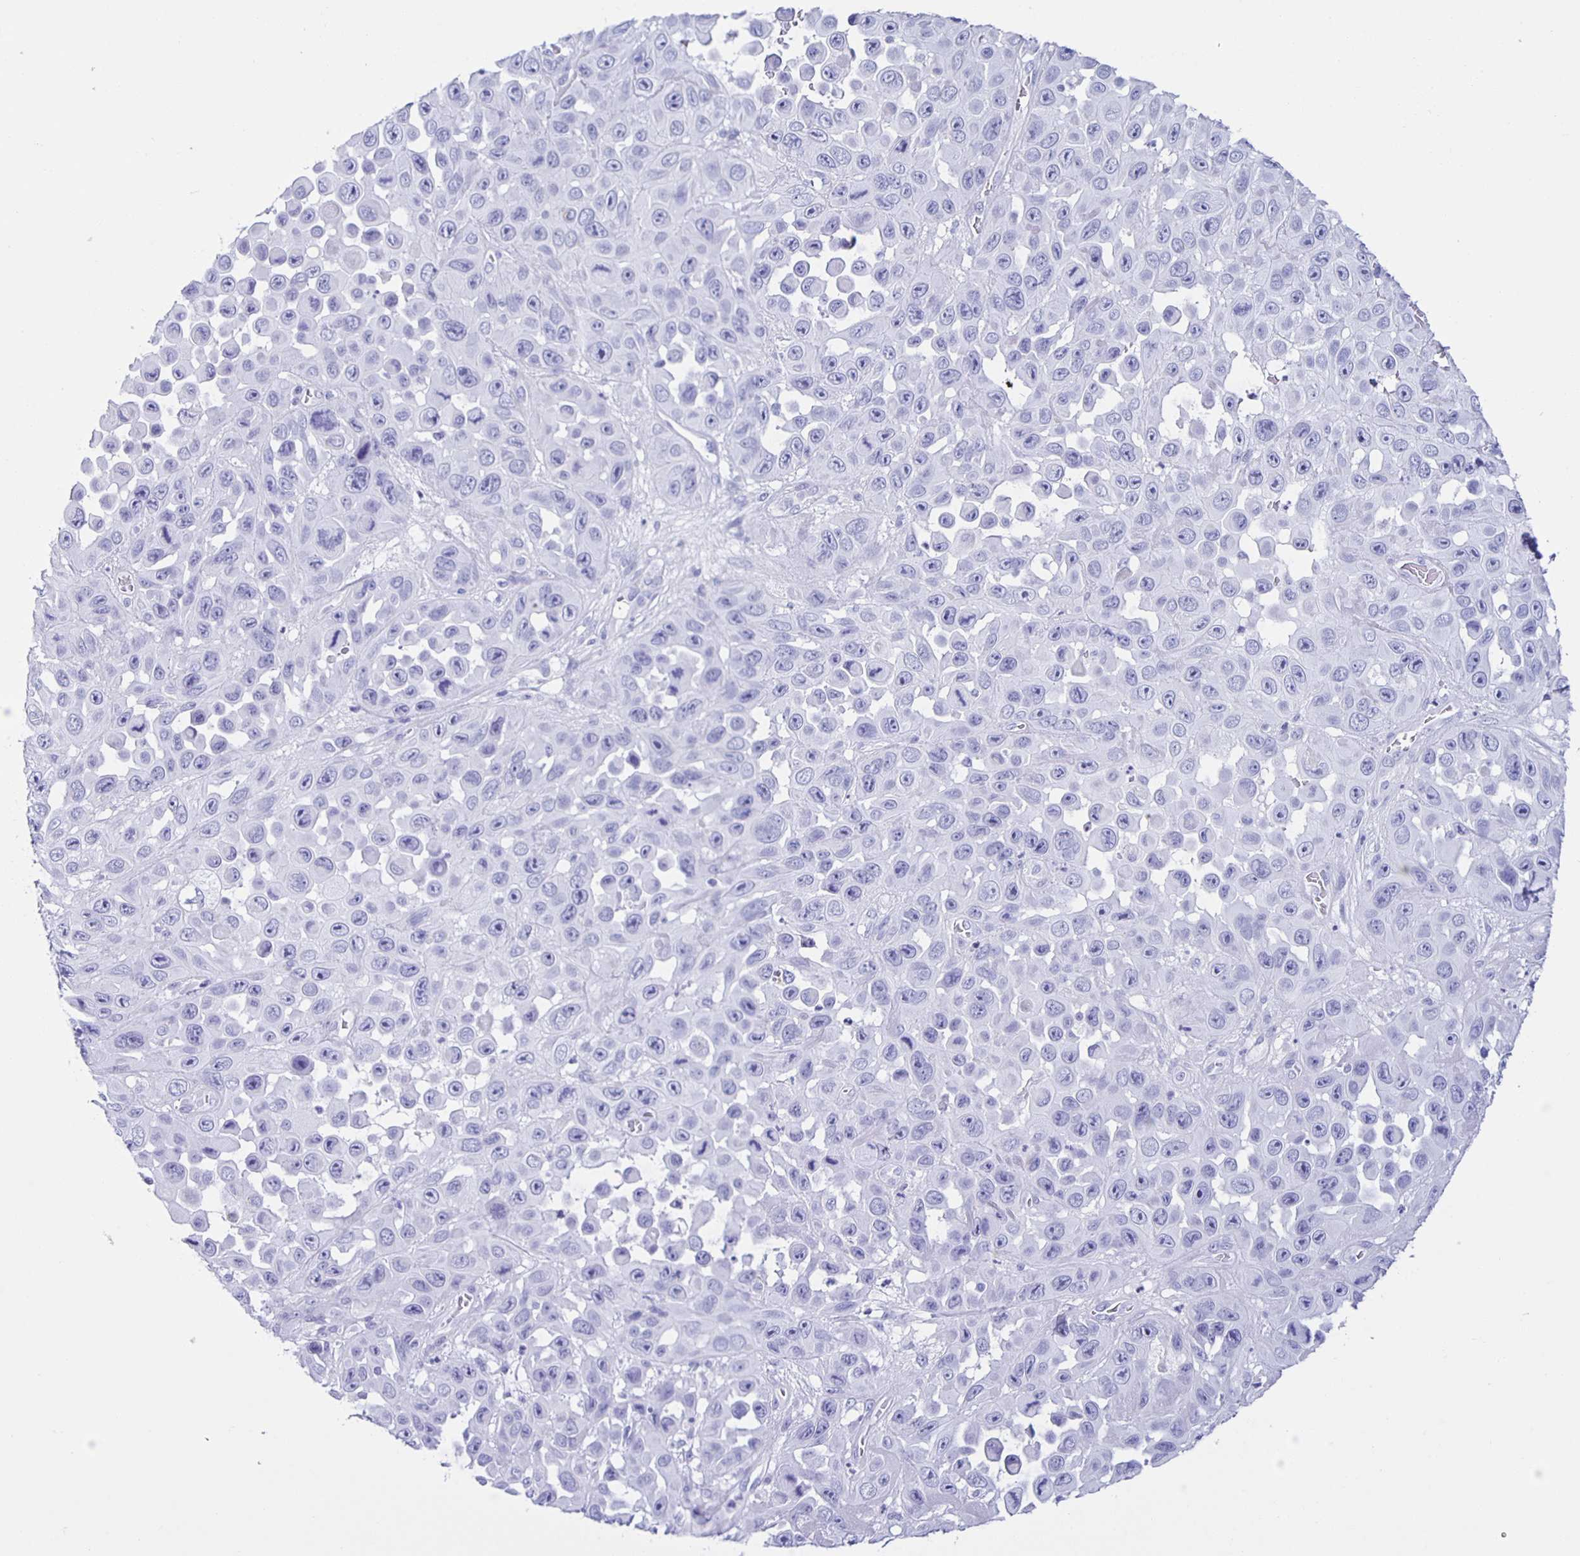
{"staining": {"intensity": "negative", "quantity": "none", "location": "none"}, "tissue": "skin cancer", "cell_type": "Tumor cells", "image_type": "cancer", "snomed": [{"axis": "morphology", "description": "Squamous cell carcinoma, NOS"}, {"axis": "topography", "description": "Skin"}], "caption": "Immunohistochemistry image of human skin cancer (squamous cell carcinoma) stained for a protein (brown), which exhibits no expression in tumor cells.", "gene": "AQP6", "patient": {"sex": "male", "age": 81}}